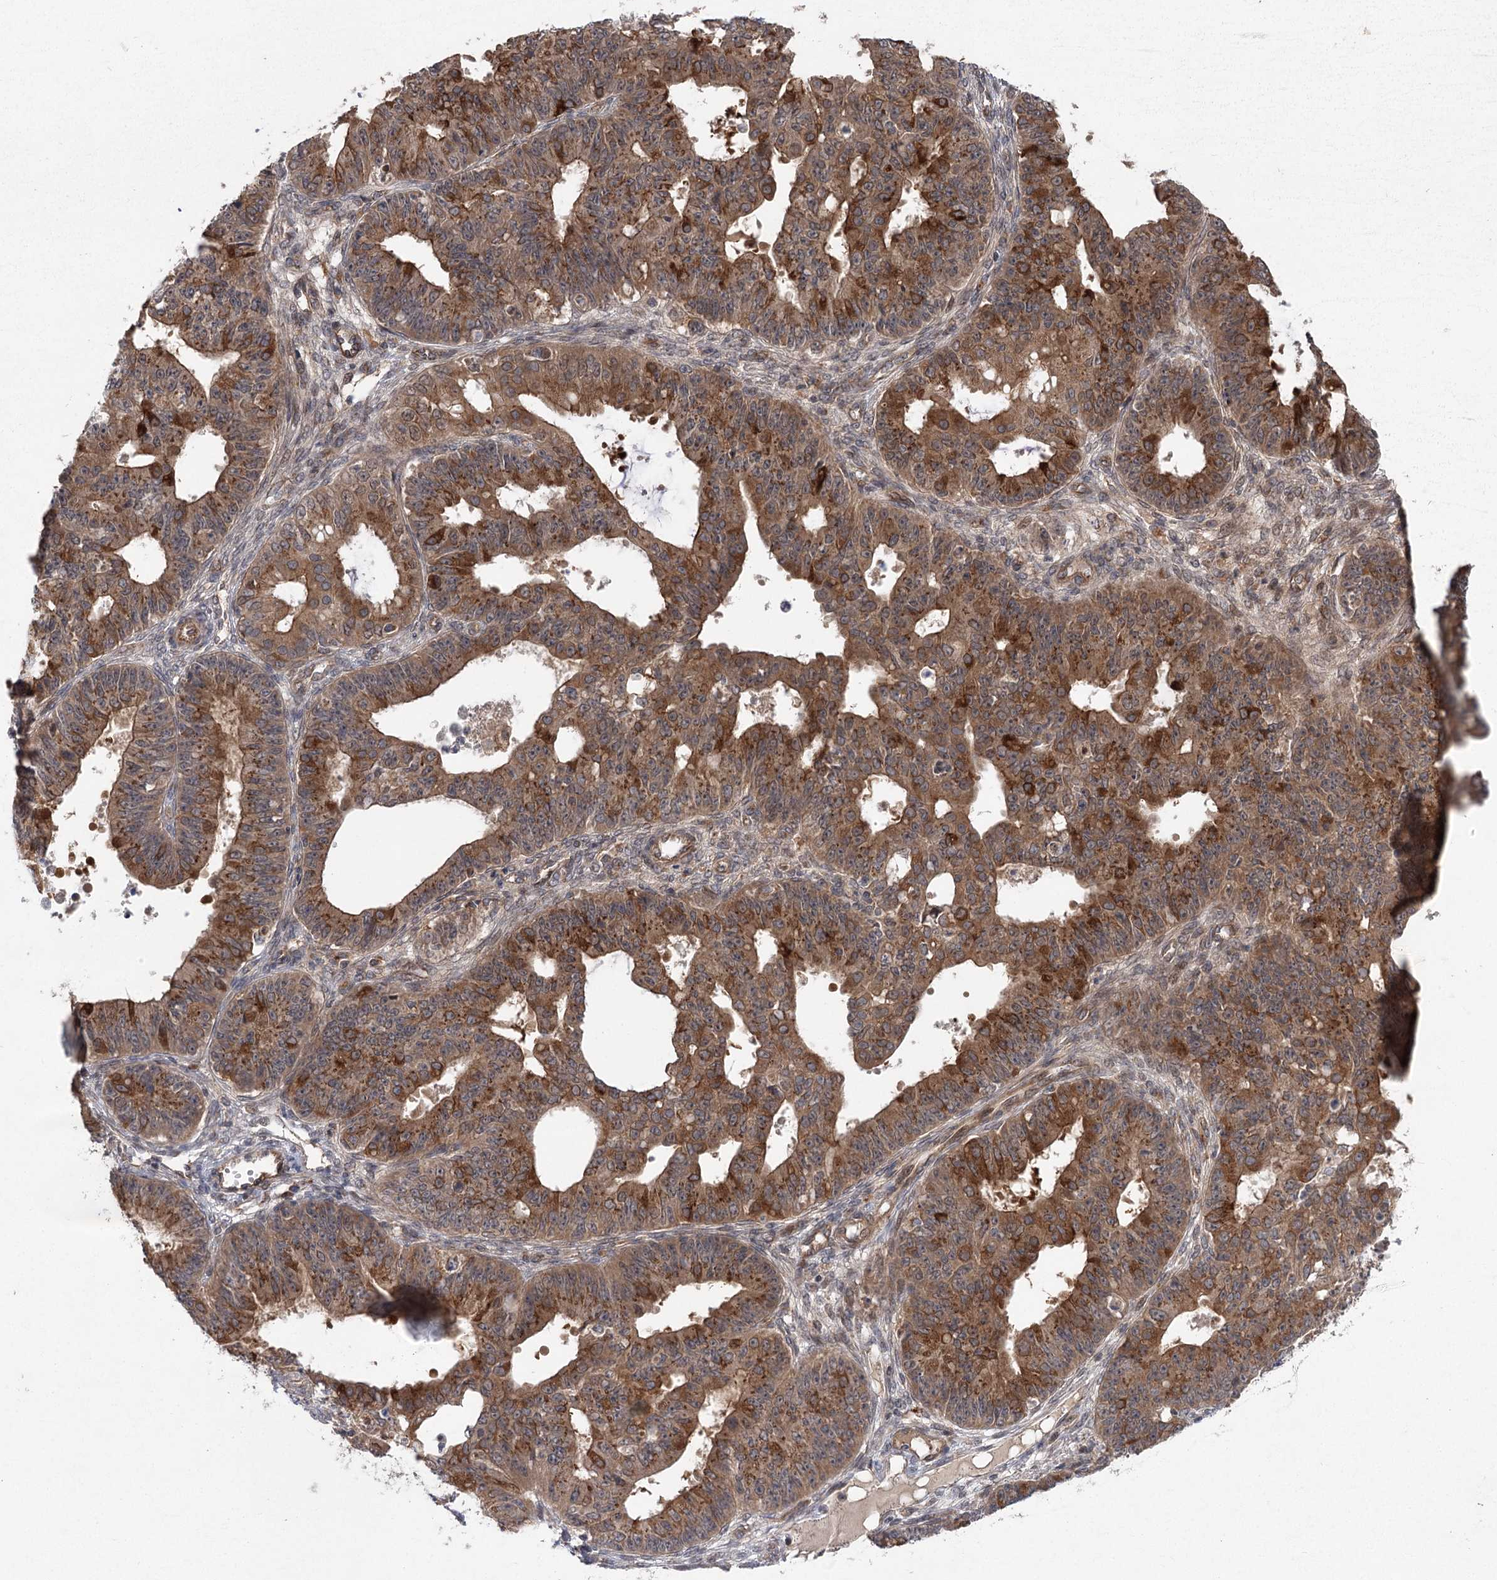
{"staining": {"intensity": "strong", "quantity": ">75%", "location": "cytoplasmic/membranous"}, "tissue": "ovarian cancer", "cell_type": "Tumor cells", "image_type": "cancer", "snomed": [{"axis": "morphology", "description": "Carcinoma, endometroid"}, {"axis": "topography", "description": "Appendix"}, {"axis": "topography", "description": "Ovary"}], "caption": "Tumor cells reveal strong cytoplasmic/membranous positivity in about >75% of cells in ovarian cancer.", "gene": "METTL24", "patient": {"sex": "female", "age": 42}}